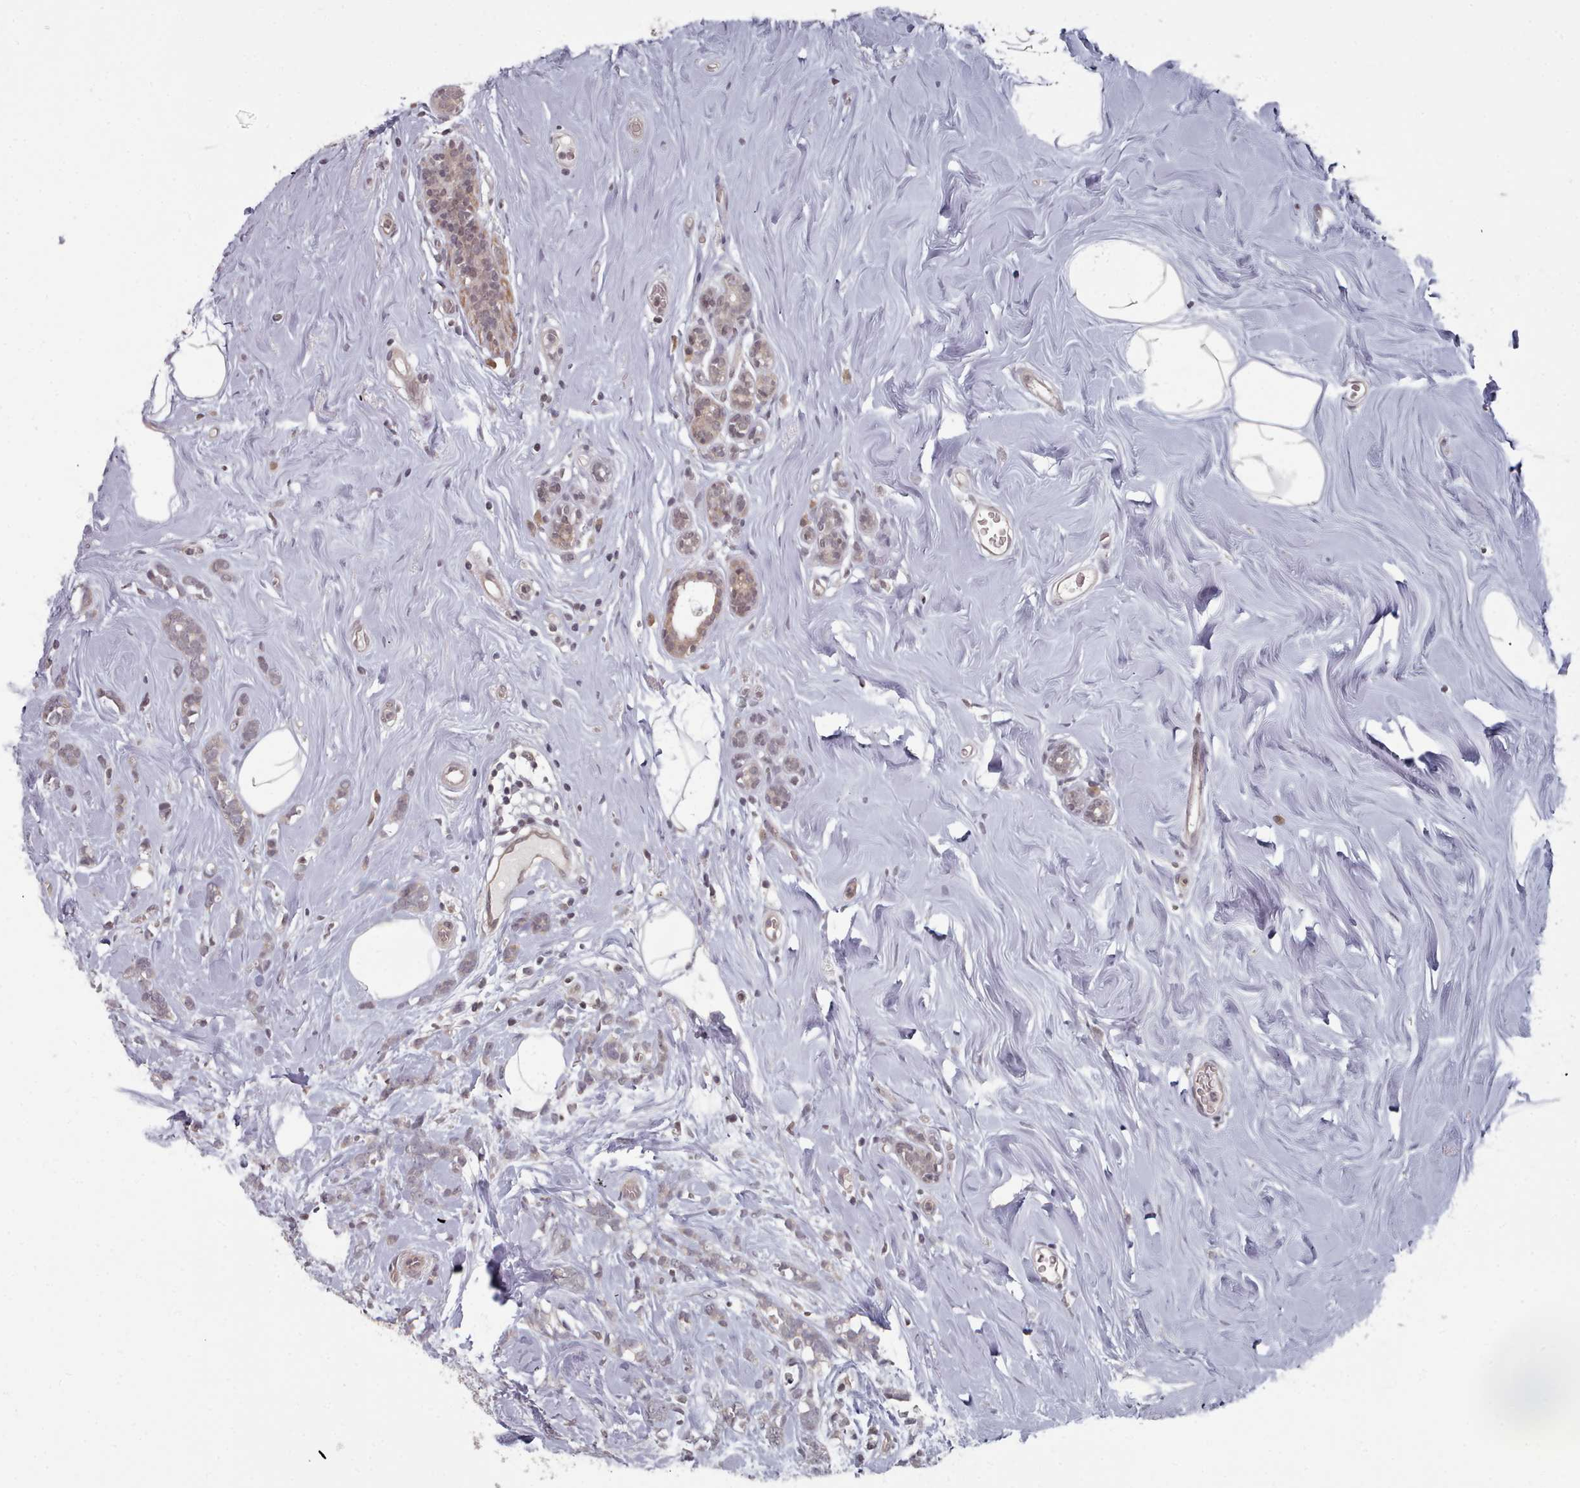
{"staining": {"intensity": "negative", "quantity": "none", "location": "none"}, "tissue": "breast cancer", "cell_type": "Tumor cells", "image_type": "cancer", "snomed": [{"axis": "morphology", "description": "Lobular carcinoma"}, {"axis": "topography", "description": "Breast"}], "caption": "Image shows no protein expression in tumor cells of breast cancer (lobular carcinoma) tissue. (DAB (3,3'-diaminobenzidine) immunohistochemistry (IHC) with hematoxylin counter stain).", "gene": "HYAL3", "patient": {"sex": "female", "age": 58}}